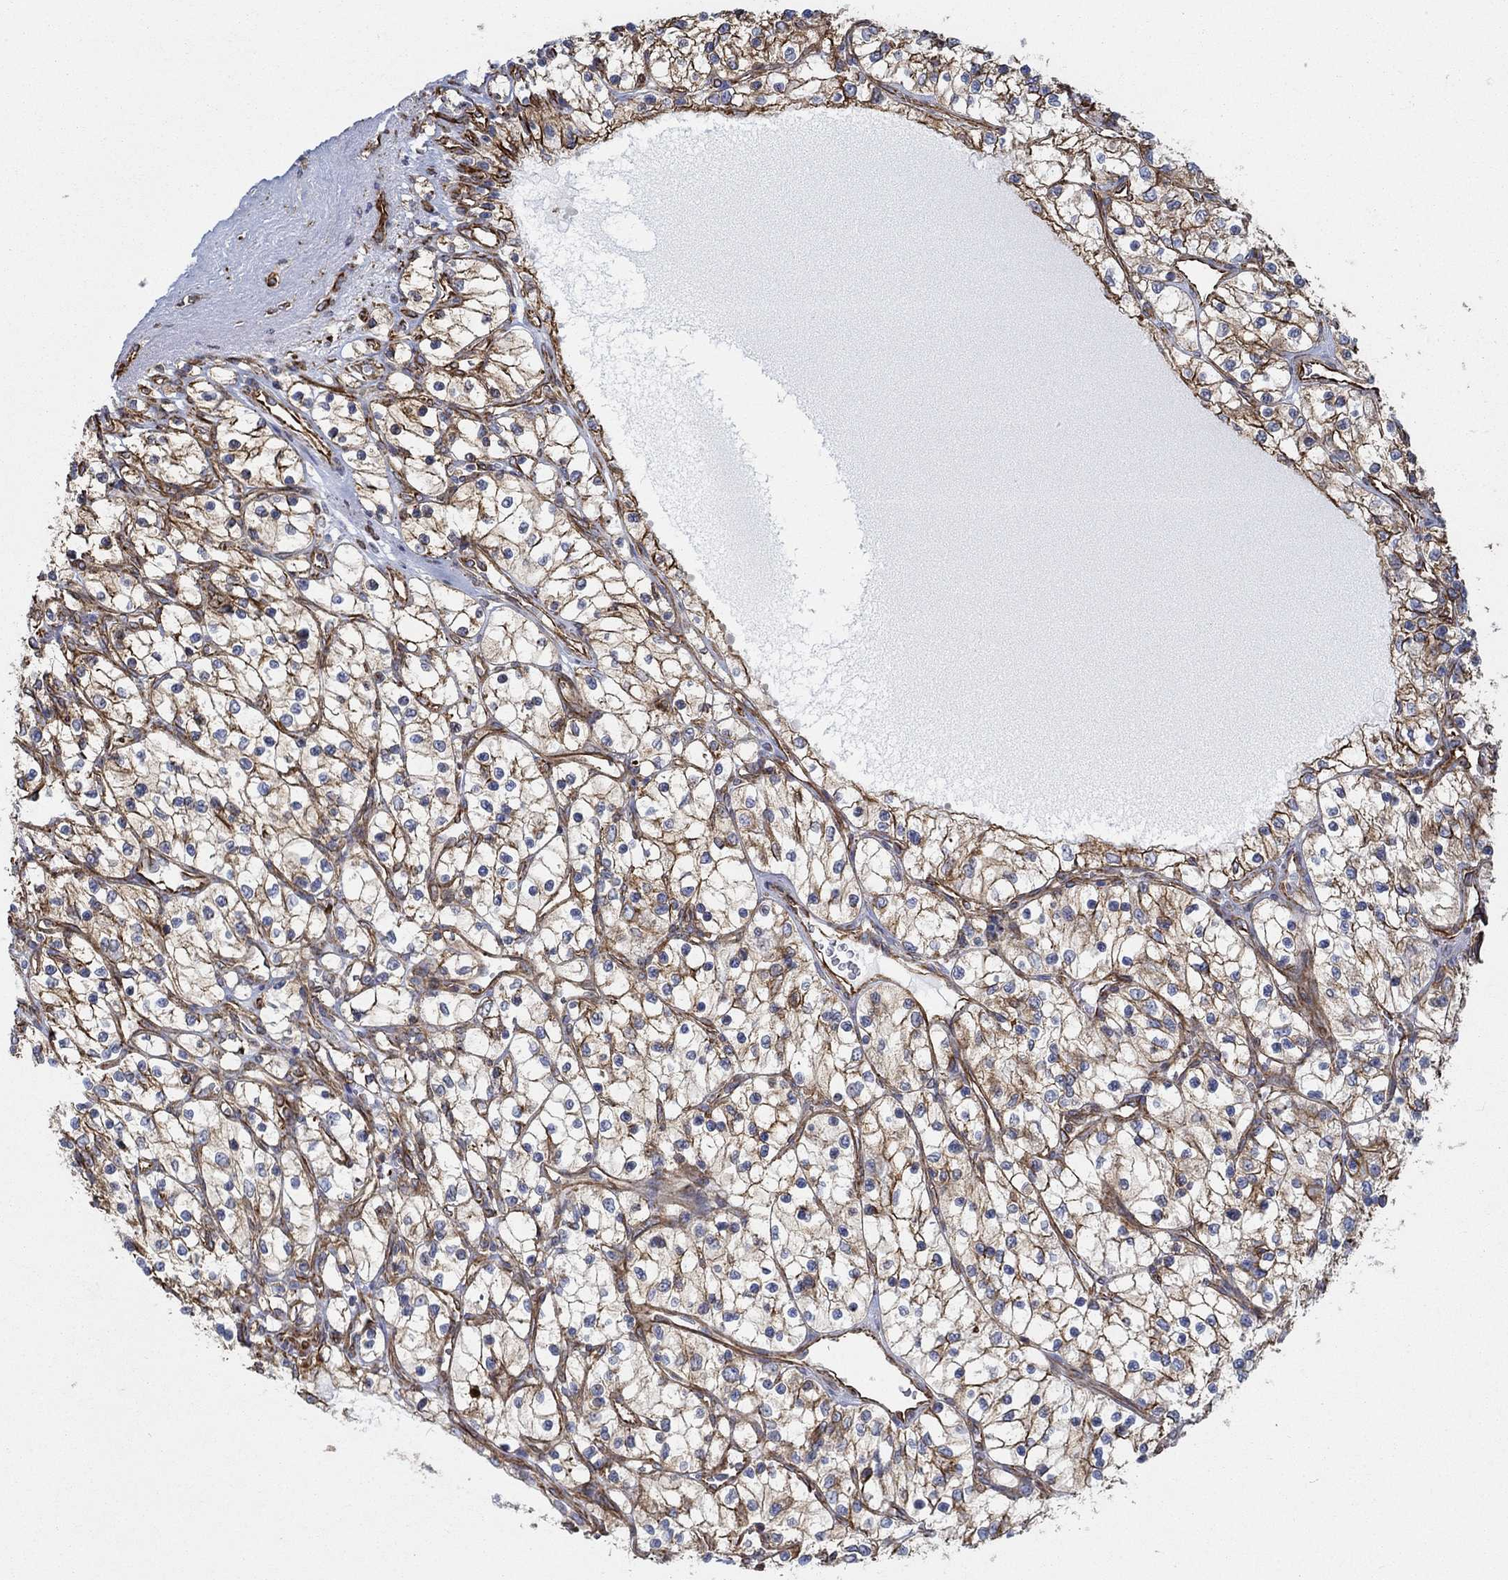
{"staining": {"intensity": "strong", "quantity": "<25%", "location": "cytoplasmic/membranous"}, "tissue": "renal cancer", "cell_type": "Tumor cells", "image_type": "cancer", "snomed": [{"axis": "morphology", "description": "Adenocarcinoma, NOS"}, {"axis": "topography", "description": "Kidney"}], "caption": "Renal adenocarcinoma tissue displays strong cytoplasmic/membranous staining in about <25% of tumor cells, visualized by immunohistochemistry. Ihc stains the protein of interest in brown and the nuclei are stained blue.", "gene": "STC2", "patient": {"sex": "female", "age": 69}}